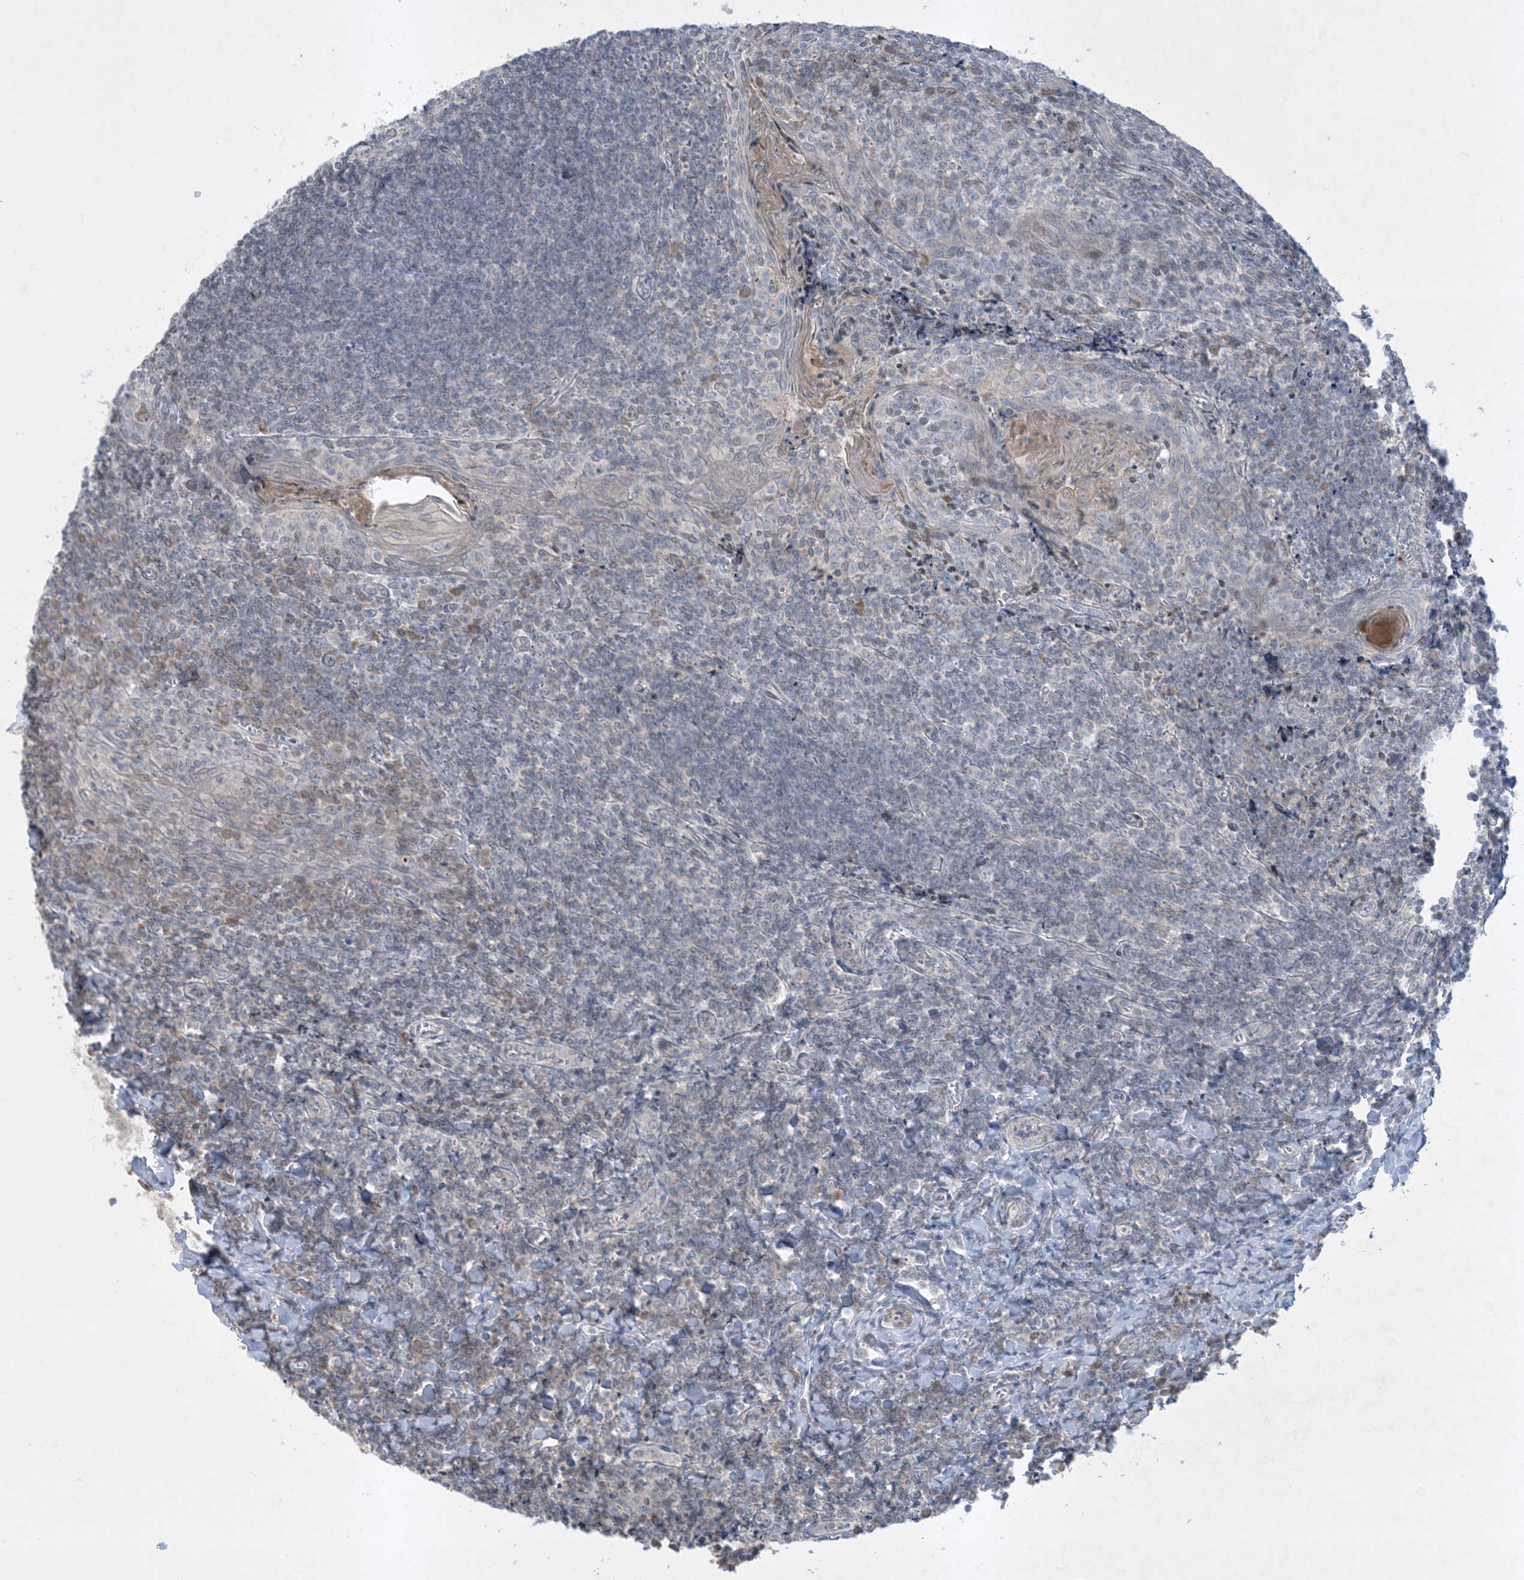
{"staining": {"intensity": "negative", "quantity": "none", "location": "none"}, "tissue": "tonsil", "cell_type": "Germinal center cells", "image_type": "normal", "snomed": [{"axis": "morphology", "description": "Normal tissue, NOS"}, {"axis": "topography", "description": "Tonsil"}], "caption": "This is a histopathology image of immunohistochemistry (IHC) staining of benign tonsil, which shows no expression in germinal center cells. (DAB (3,3'-diaminobenzidine) immunohistochemistry (IHC) with hematoxylin counter stain).", "gene": "FNDC1", "patient": {"sex": "male", "age": 27}}